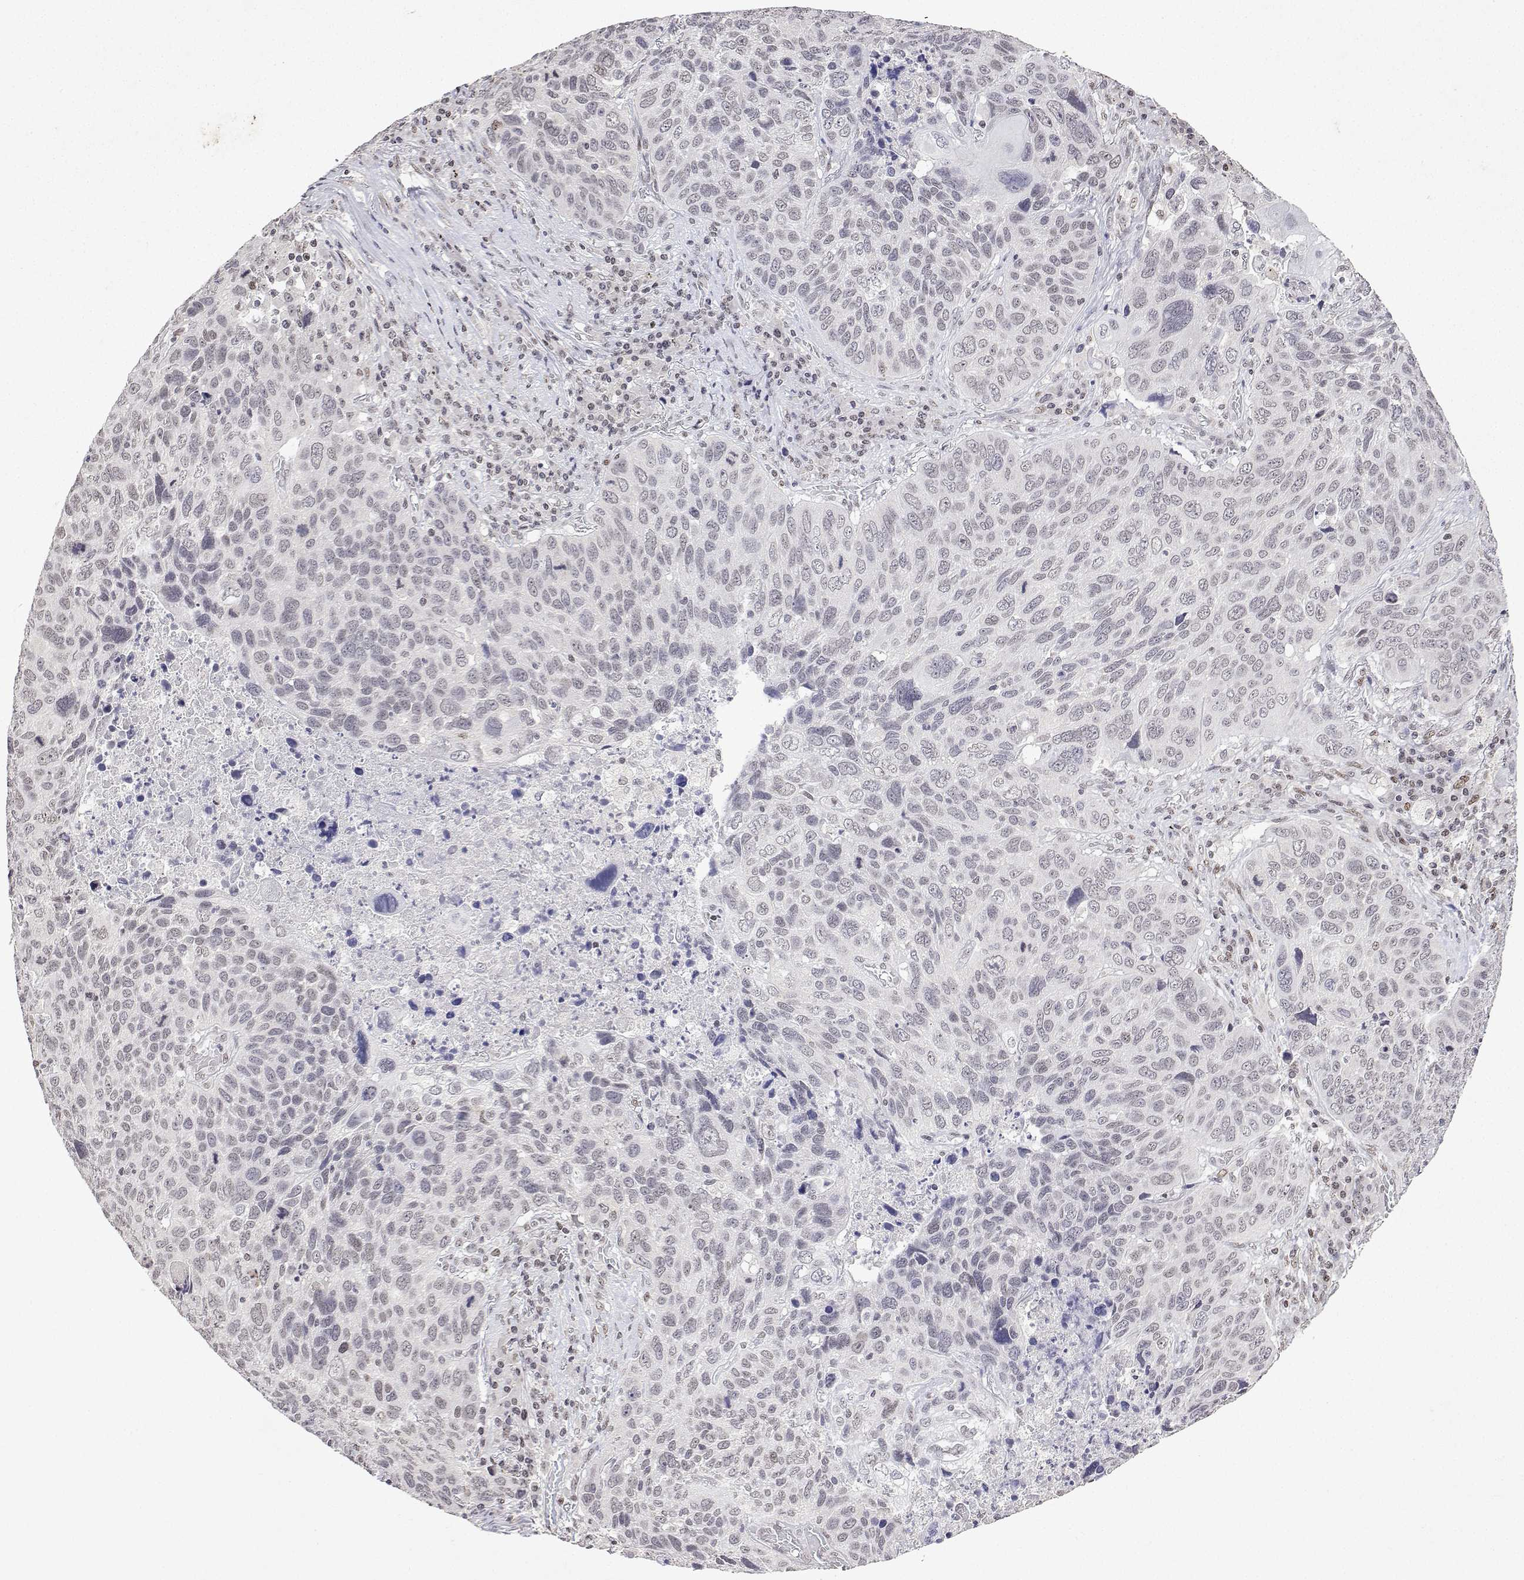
{"staining": {"intensity": "negative", "quantity": "none", "location": "none"}, "tissue": "lung cancer", "cell_type": "Tumor cells", "image_type": "cancer", "snomed": [{"axis": "morphology", "description": "Squamous cell carcinoma, NOS"}, {"axis": "topography", "description": "Lung"}], "caption": "IHC image of neoplastic tissue: human lung squamous cell carcinoma stained with DAB (3,3'-diaminobenzidine) displays no significant protein expression in tumor cells. (Brightfield microscopy of DAB IHC at high magnification).", "gene": "XPC", "patient": {"sex": "male", "age": 68}}